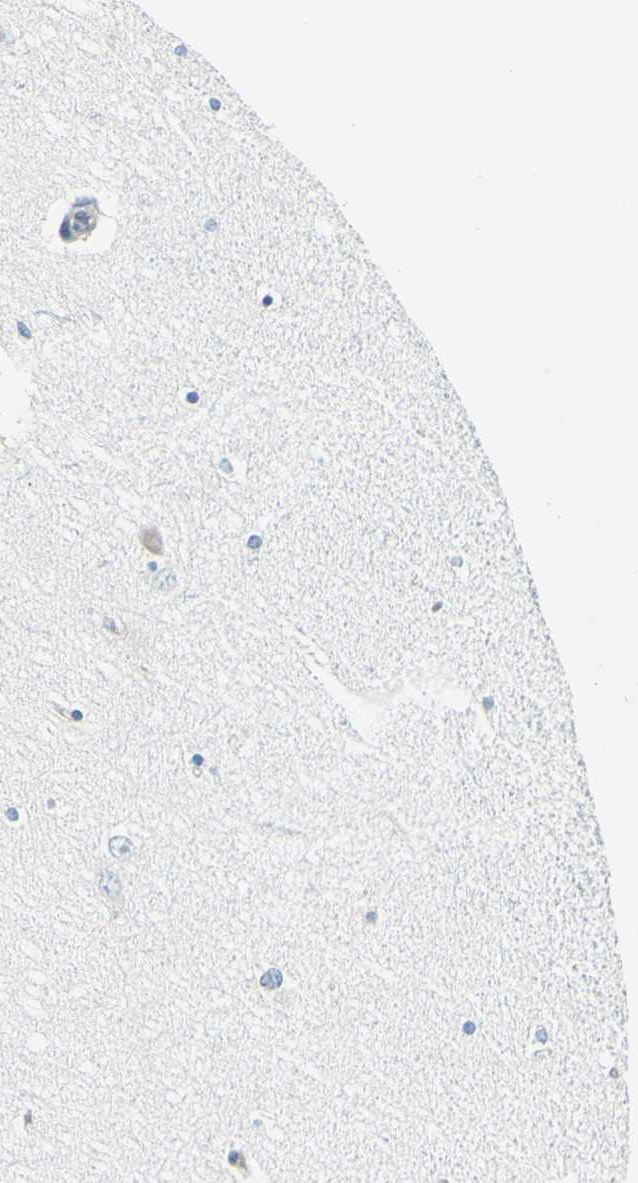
{"staining": {"intensity": "weak", "quantity": "<25%", "location": "cytoplasmic/membranous"}, "tissue": "hippocampus", "cell_type": "Glial cells", "image_type": "normal", "snomed": [{"axis": "morphology", "description": "Normal tissue, NOS"}, {"axis": "topography", "description": "Hippocampus"}], "caption": "DAB (3,3'-diaminobenzidine) immunohistochemical staining of unremarkable human hippocampus demonstrates no significant positivity in glial cells.", "gene": "SELENOS", "patient": {"sex": "female", "age": 54}}